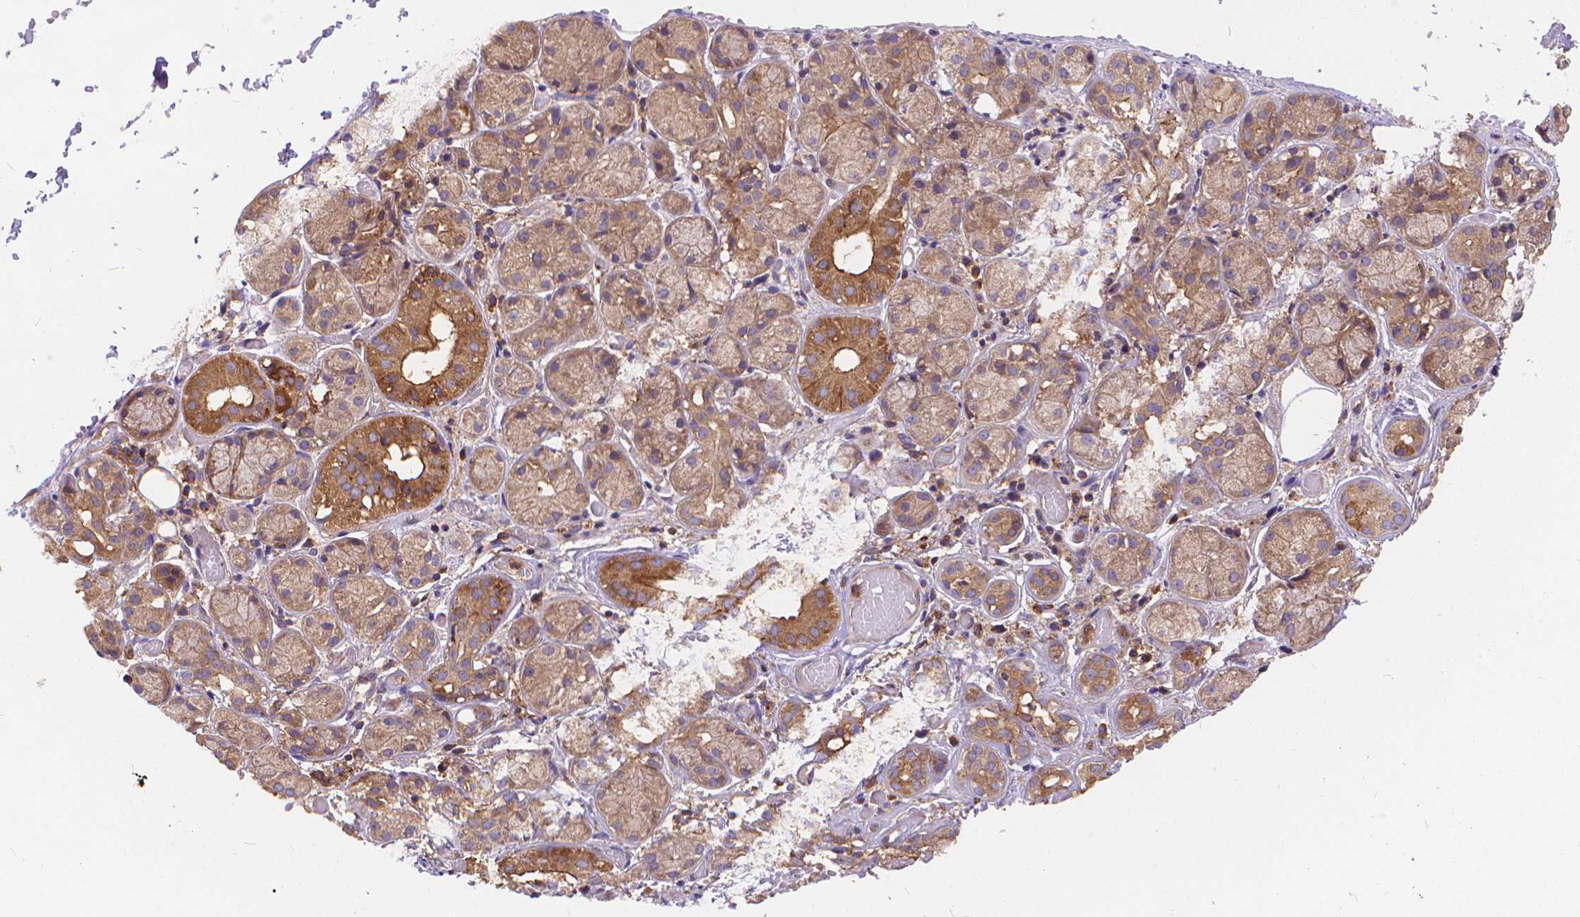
{"staining": {"intensity": "moderate", "quantity": ">75%", "location": "cytoplasmic/membranous"}, "tissue": "salivary gland", "cell_type": "Glandular cells", "image_type": "normal", "snomed": [{"axis": "morphology", "description": "Normal tissue, NOS"}, {"axis": "topography", "description": "Salivary gland"}, {"axis": "topography", "description": "Peripheral nerve tissue"}], "caption": "Approximately >75% of glandular cells in normal salivary gland show moderate cytoplasmic/membranous protein staining as visualized by brown immunohistochemical staining.", "gene": "ARAP1", "patient": {"sex": "male", "age": 71}}